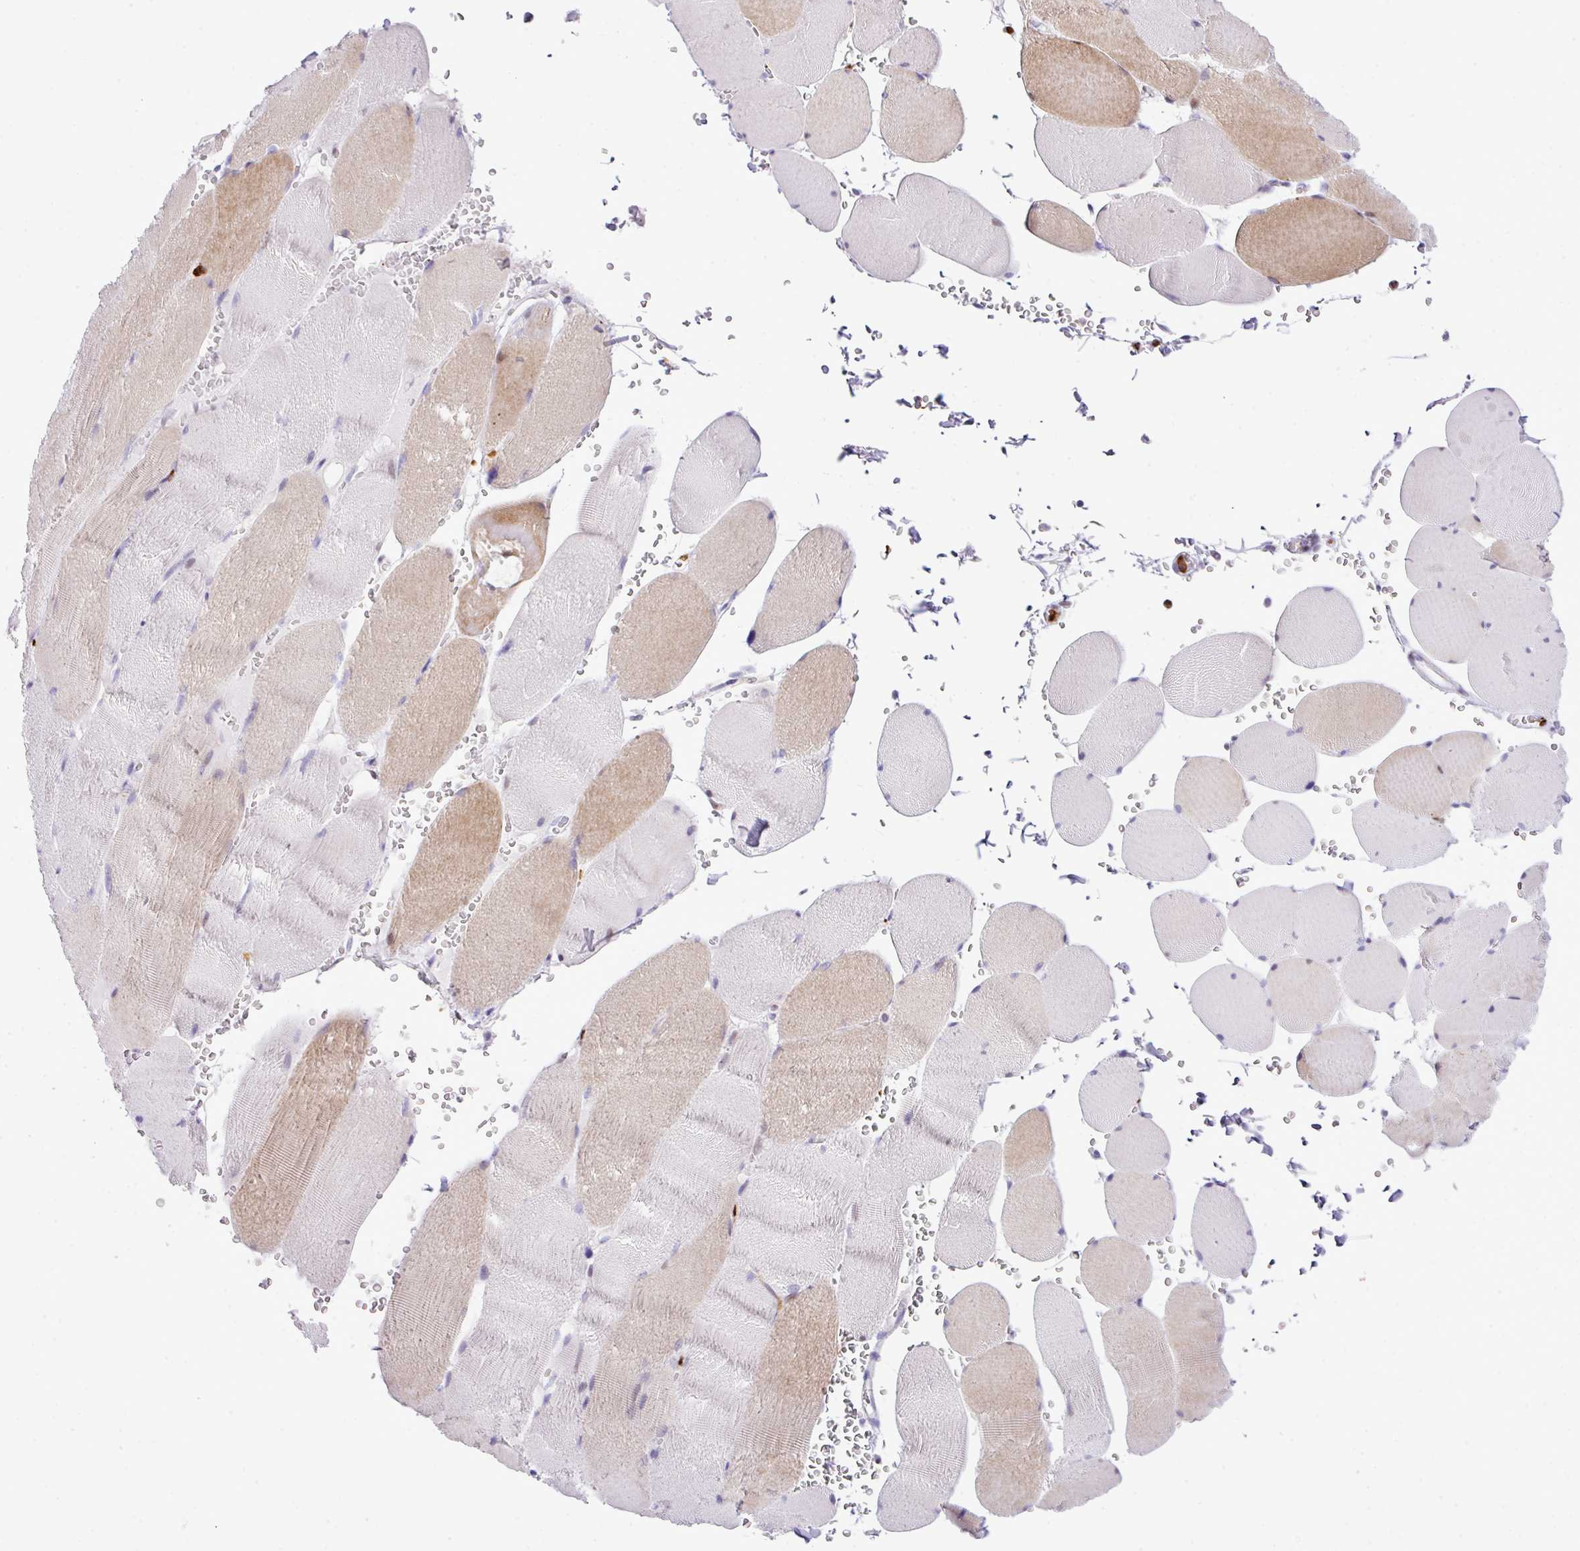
{"staining": {"intensity": "weak", "quantity": "25%-75%", "location": "cytoplasmic/membranous"}, "tissue": "skeletal muscle", "cell_type": "Myocytes", "image_type": "normal", "snomed": [{"axis": "morphology", "description": "Normal tissue, NOS"}, {"axis": "topography", "description": "Skeletal muscle"}, {"axis": "topography", "description": "Head-Neck"}], "caption": "Immunohistochemistry of normal skeletal muscle reveals low levels of weak cytoplasmic/membranous staining in approximately 25%-75% of myocytes. (IHC, brightfield microscopy, high magnification).", "gene": "RCAN2", "patient": {"sex": "male", "age": 66}}